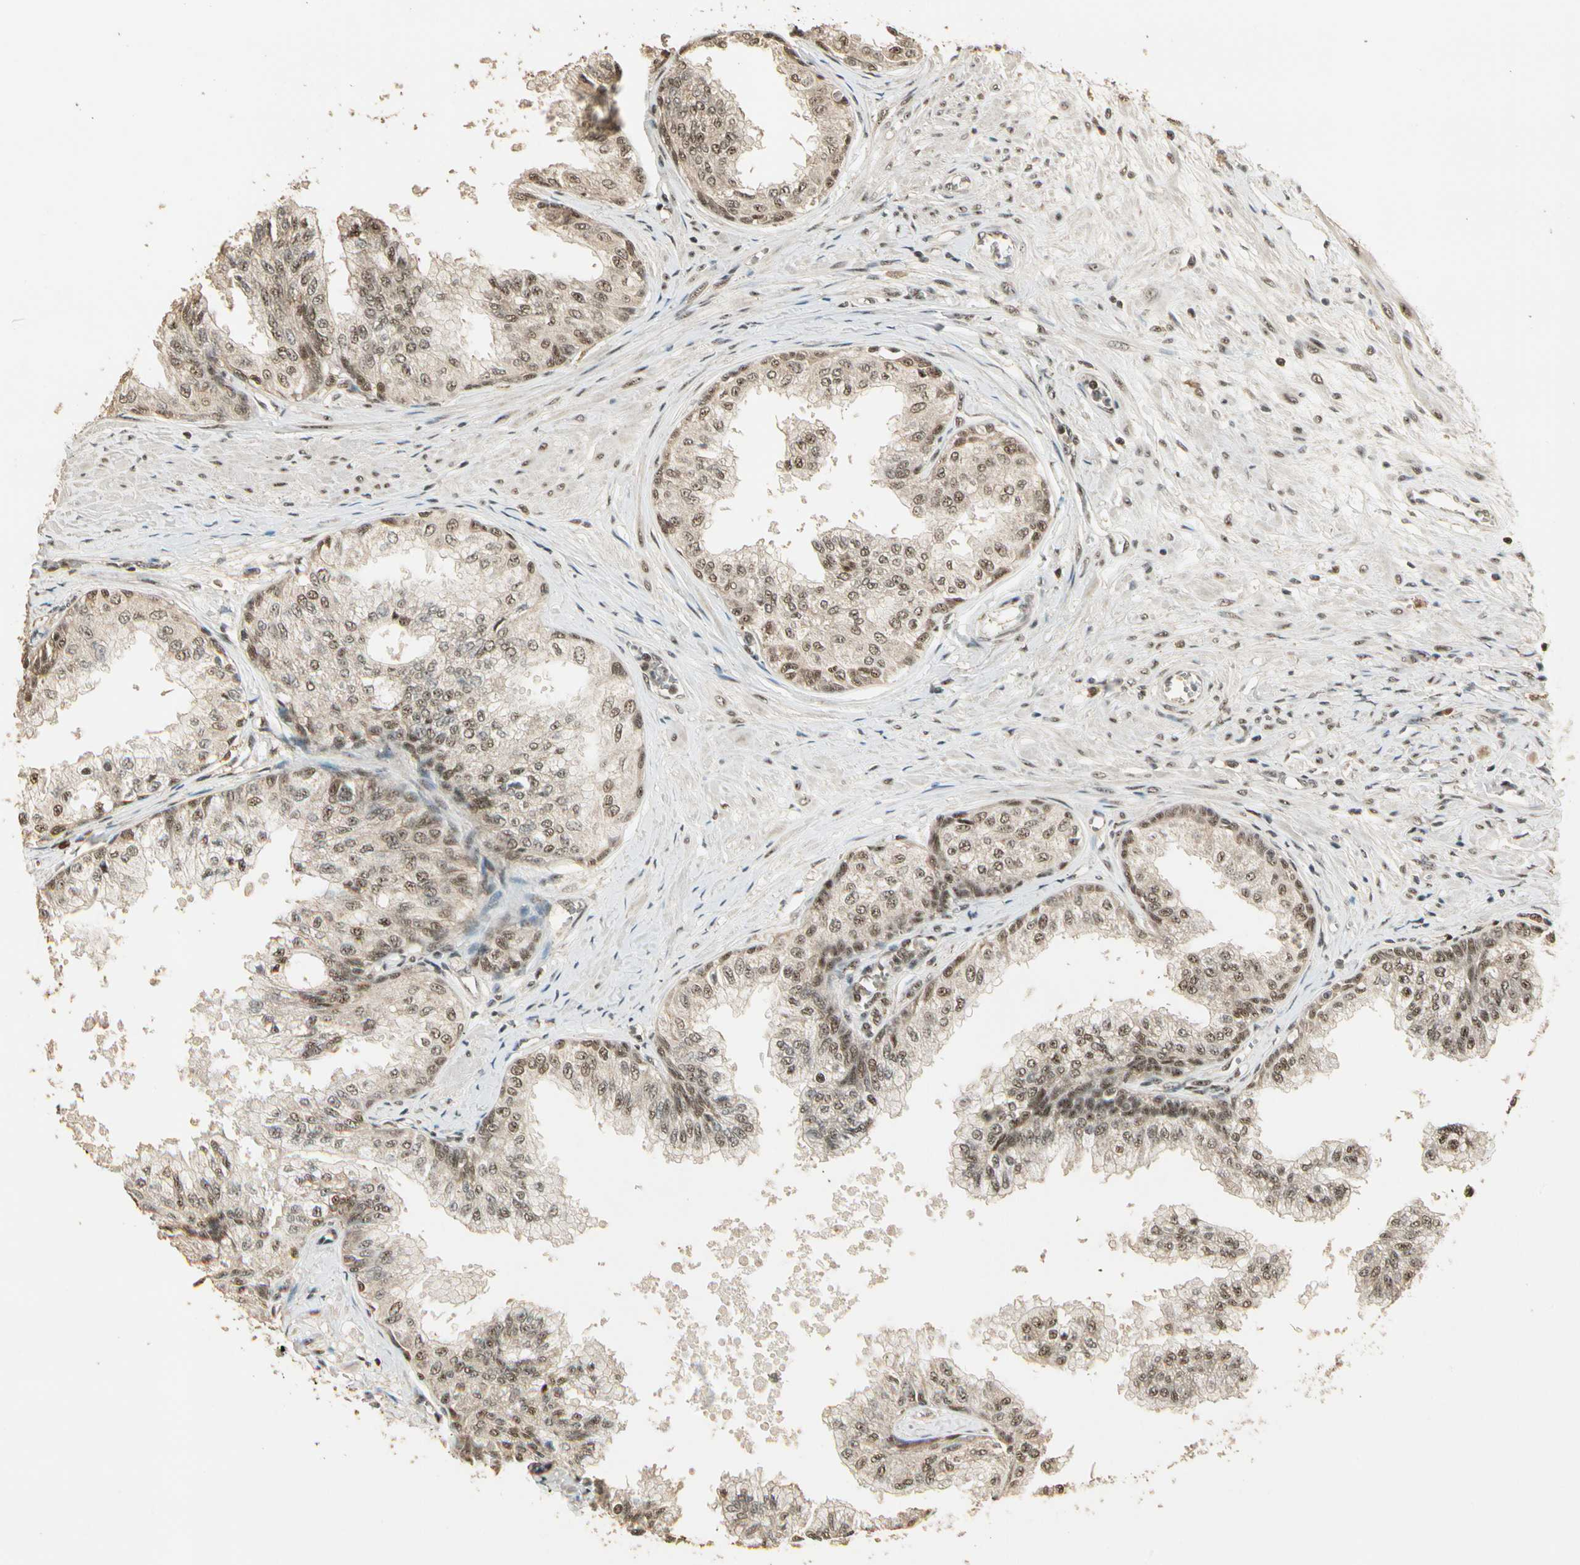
{"staining": {"intensity": "moderate", "quantity": ">75%", "location": "cytoplasmic/membranous,nuclear"}, "tissue": "prostate", "cell_type": "Glandular cells", "image_type": "normal", "snomed": [{"axis": "morphology", "description": "Normal tissue, NOS"}, {"axis": "topography", "description": "Prostate"}, {"axis": "topography", "description": "Seminal veicle"}], "caption": "Immunohistochemical staining of benign human prostate displays >75% levels of moderate cytoplasmic/membranous,nuclear protein staining in about >75% of glandular cells. The protein is stained brown, and the nuclei are stained in blue (DAB (3,3'-diaminobenzidine) IHC with brightfield microscopy, high magnification).", "gene": "RBM25", "patient": {"sex": "male", "age": 60}}